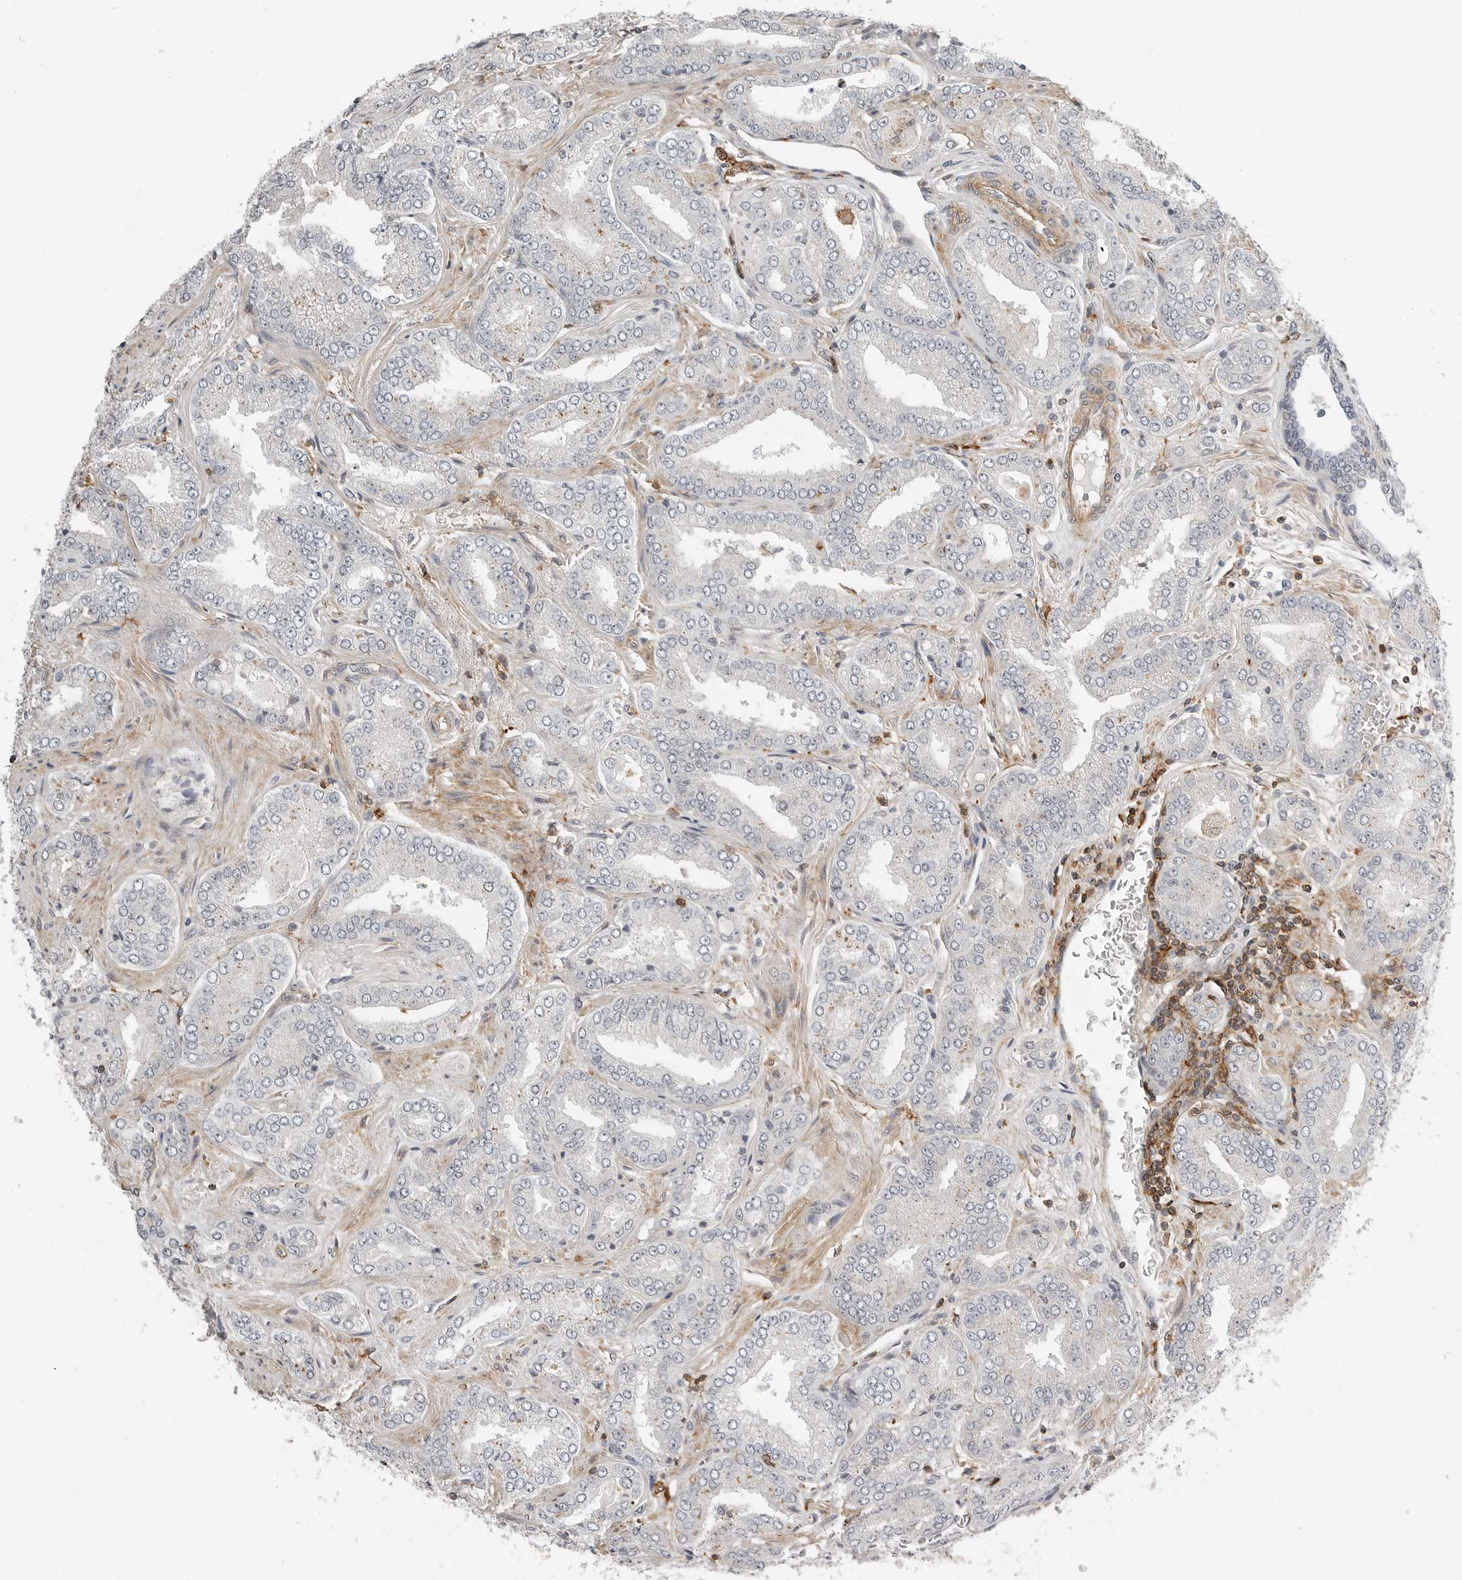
{"staining": {"intensity": "negative", "quantity": "none", "location": "none"}, "tissue": "prostate cancer", "cell_type": "Tumor cells", "image_type": "cancer", "snomed": [{"axis": "morphology", "description": "Adenocarcinoma, High grade"}, {"axis": "topography", "description": "Prostate"}], "caption": "Immunohistochemical staining of prostate high-grade adenocarcinoma shows no significant positivity in tumor cells.", "gene": "LEFTY2", "patient": {"sex": "male", "age": 71}}